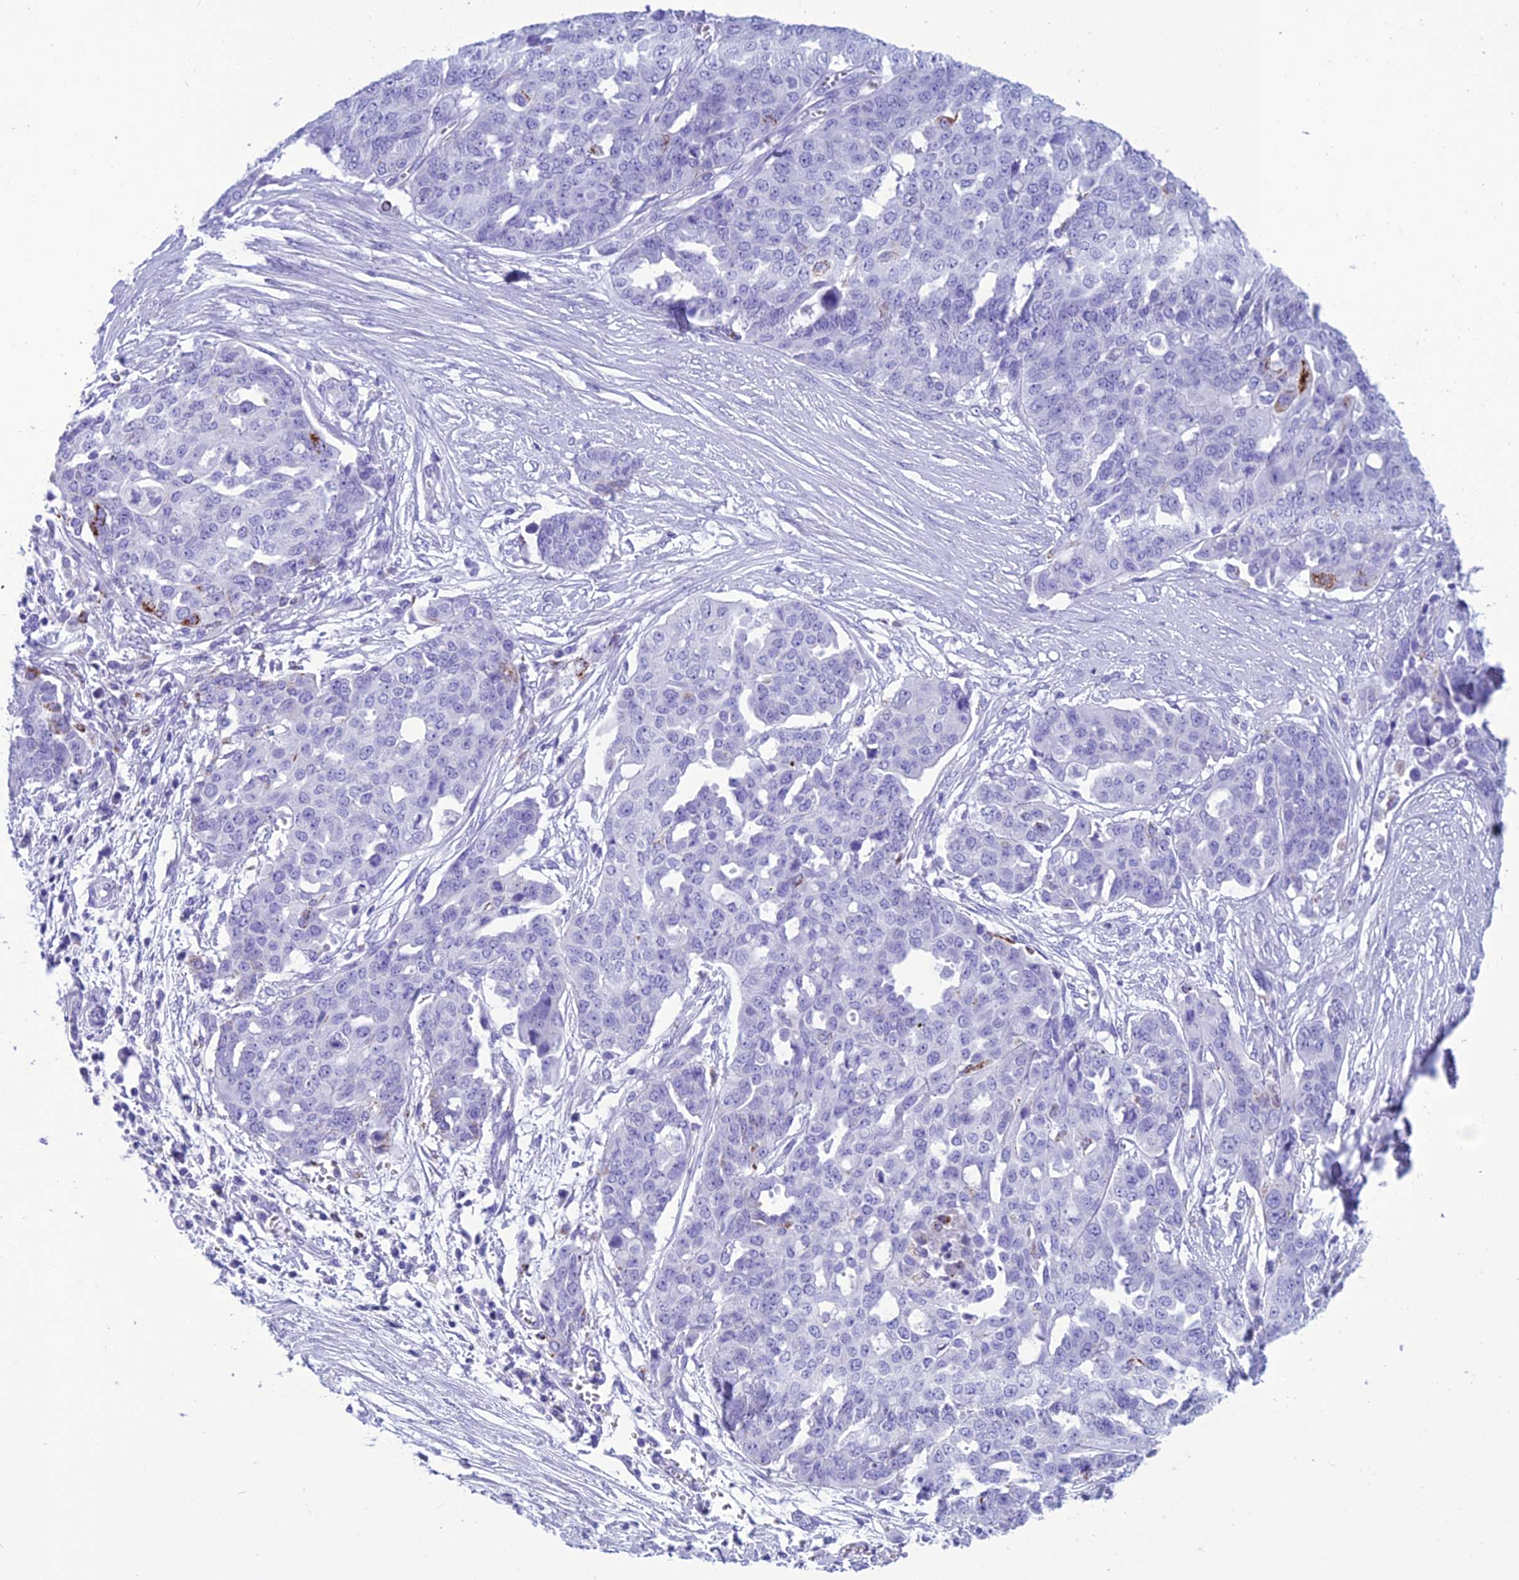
{"staining": {"intensity": "moderate", "quantity": "<25%", "location": "cytoplasmic/membranous"}, "tissue": "ovarian cancer", "cell_type": "Tumor cells", "image_type": "cancer", "snomed": [{"axis": "morphology", "description": "Cystadenocarcinoma, serous, NOS"}, {"axis": "topography", "description": "Soft tissue"}, {"axis": "topography", "description": "Ovary"}], "caption": "Immunohistochemistry (IHC) (DAB) staining of ovarian serous cystadenocarcinoma exhibits moderate cytoplasmic/membranous protein staining in about <25% of tumor cells.", "gene": "TRAM1L1", "patient": {"sex": "female", "age": 57}}